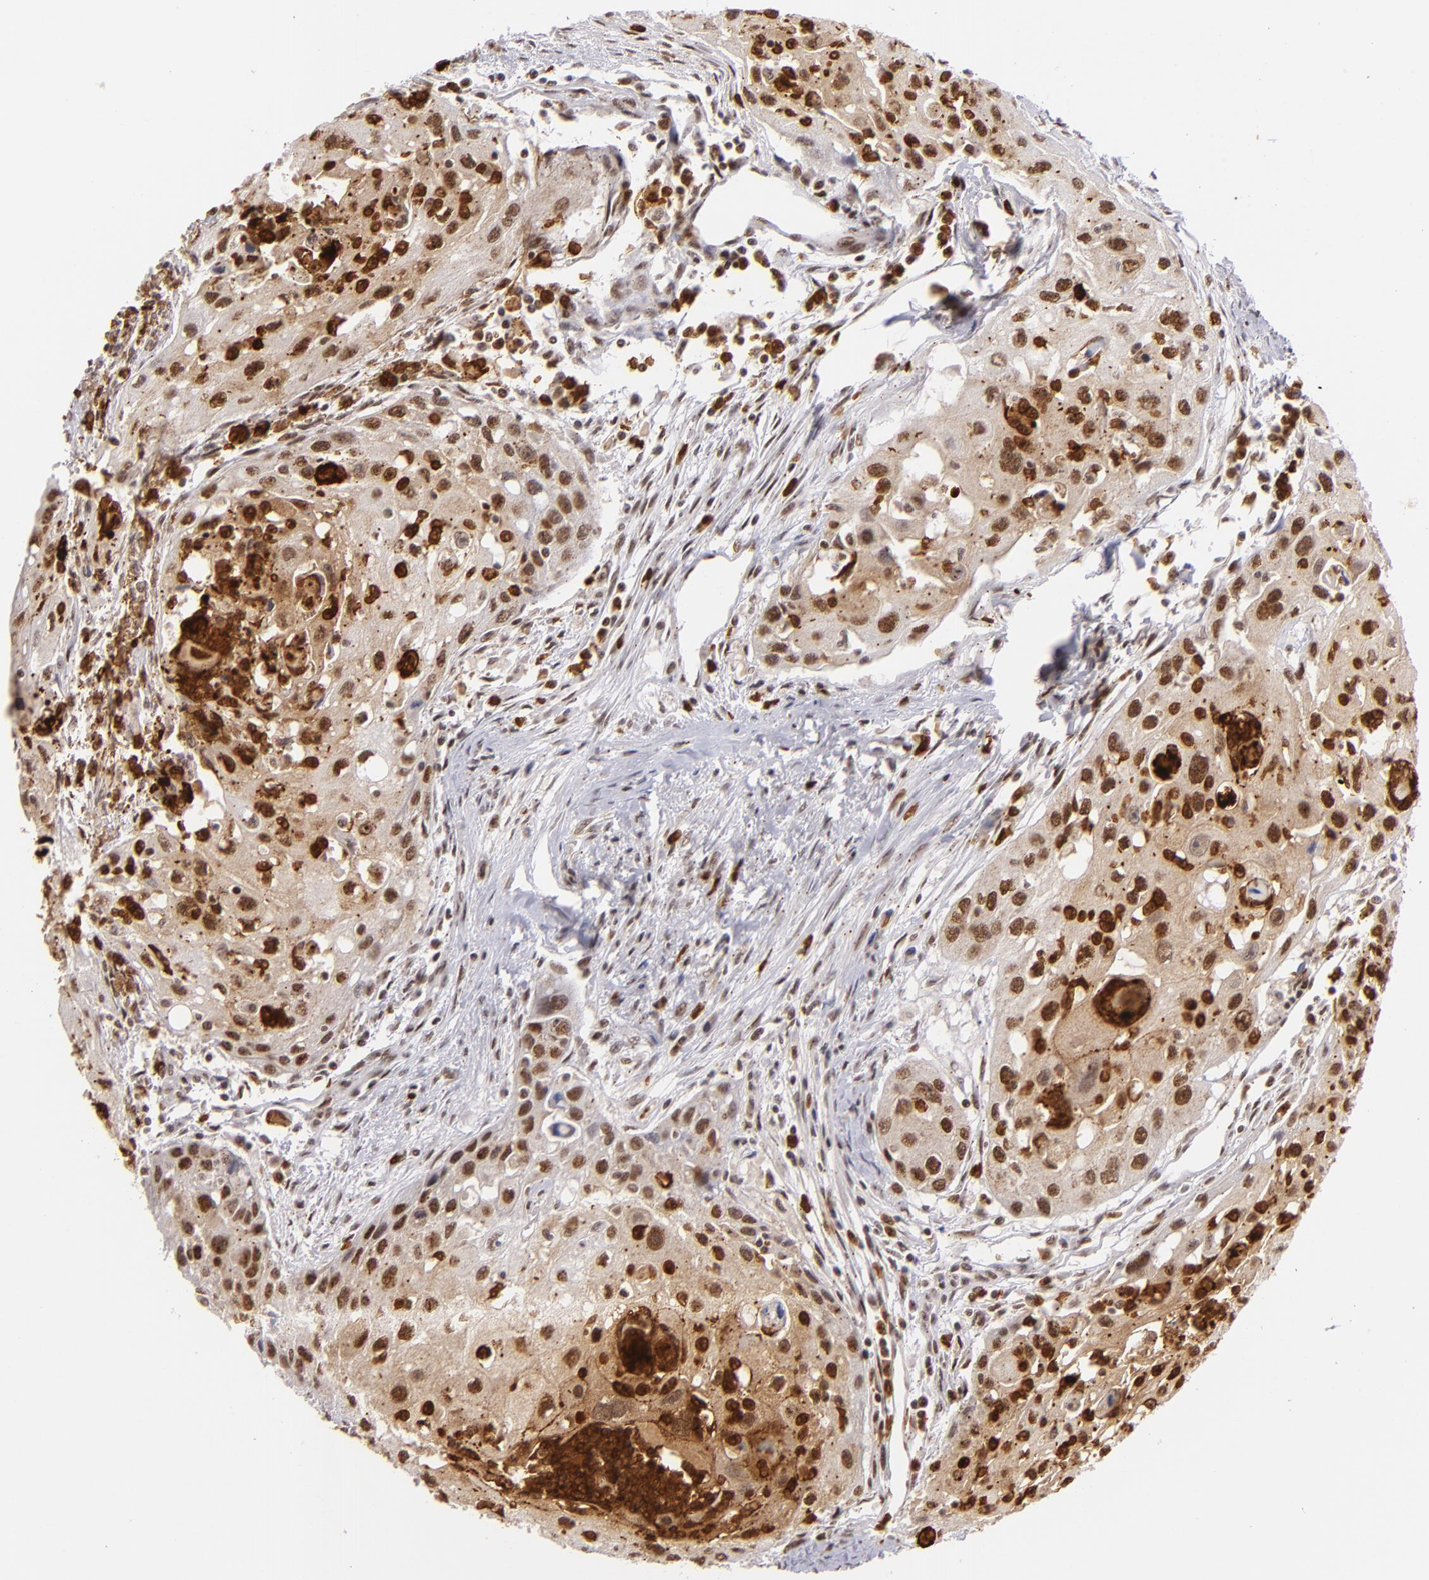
{"staining": {"intensity": "moderate", "quantity": "25%-75%", "location": "cytoplasmic/membranous,nuclear"}, "tissue": "head and neck cancer", "cell_type": "Tumor cells", "image_type": "cancer", "snomed": [{"axis": "morphology", "description": "Squamous cell carcinoma, NOS"}, {"axis": "topography", "description": "Head-Neck"}], "caption": "Head and neck cancer tissue shows moderate cytoplasmic/membranous and nuclear staining in approximately 25%-75% of tumor cells, visualized by immunohistochemistry.", "gene": "RXRG", "patient": {"sex": "male", "age": 64}}